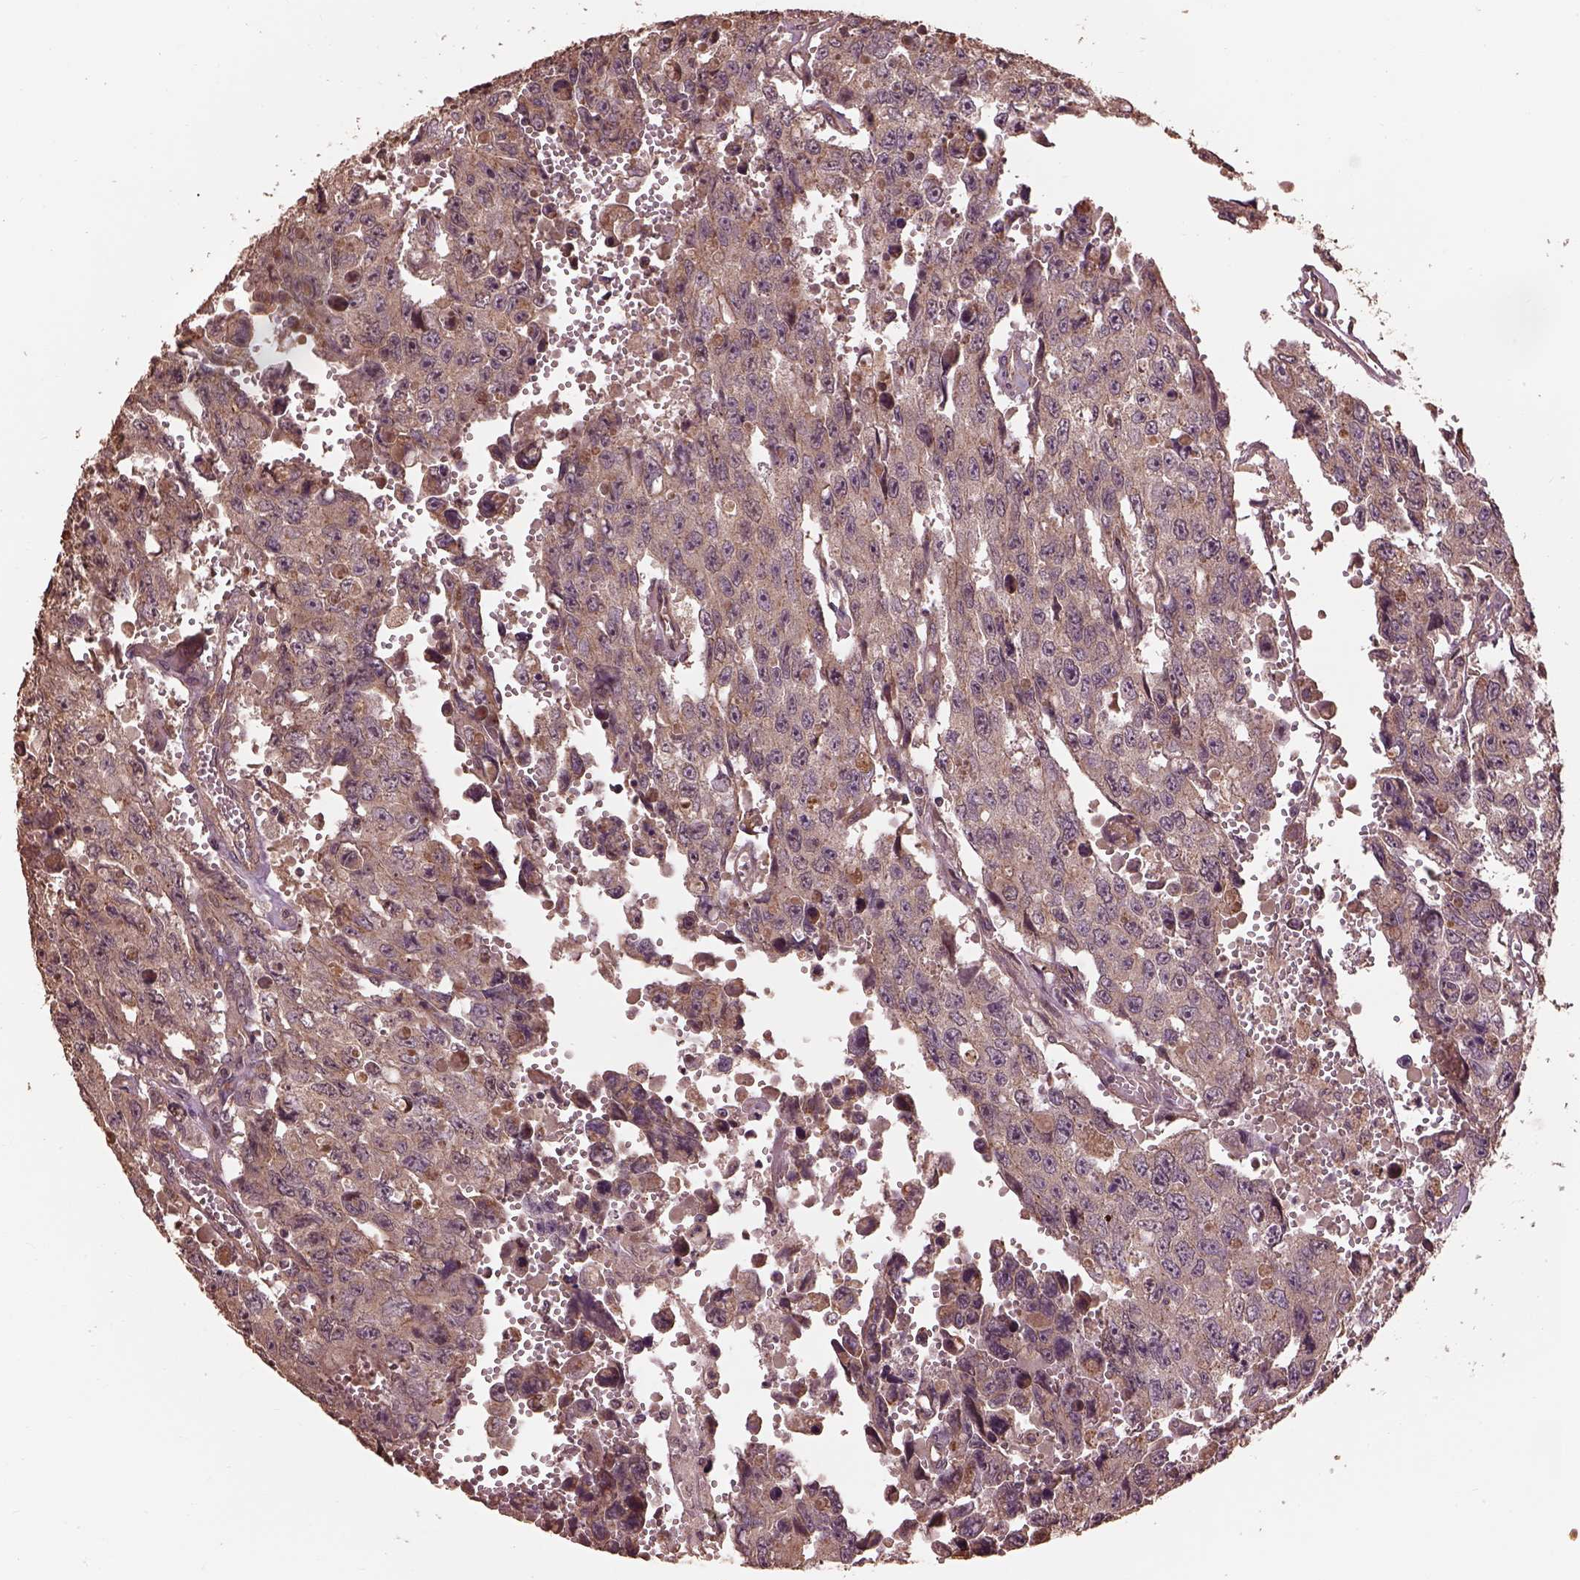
{"staining": {"intensity": "moderate", "quantity": "<25%", "location": "cytoplasmic/membranous"}, "tissue": "testis cancer", "cell_type": "Tumor cells", "image_type": "cancer", "snomed": [{"axis": "morphology", "description": "Seminoma, NOS"}, {"axis": "topography", "description": "Testis"}], "caption": "Moderate cytoplasmic/membranous expression is appreciated in about <25% of tumor cells in testis cancer (seminoma).", "gene": "METTL4", "patient": {"sex": "male", "age": 26}}